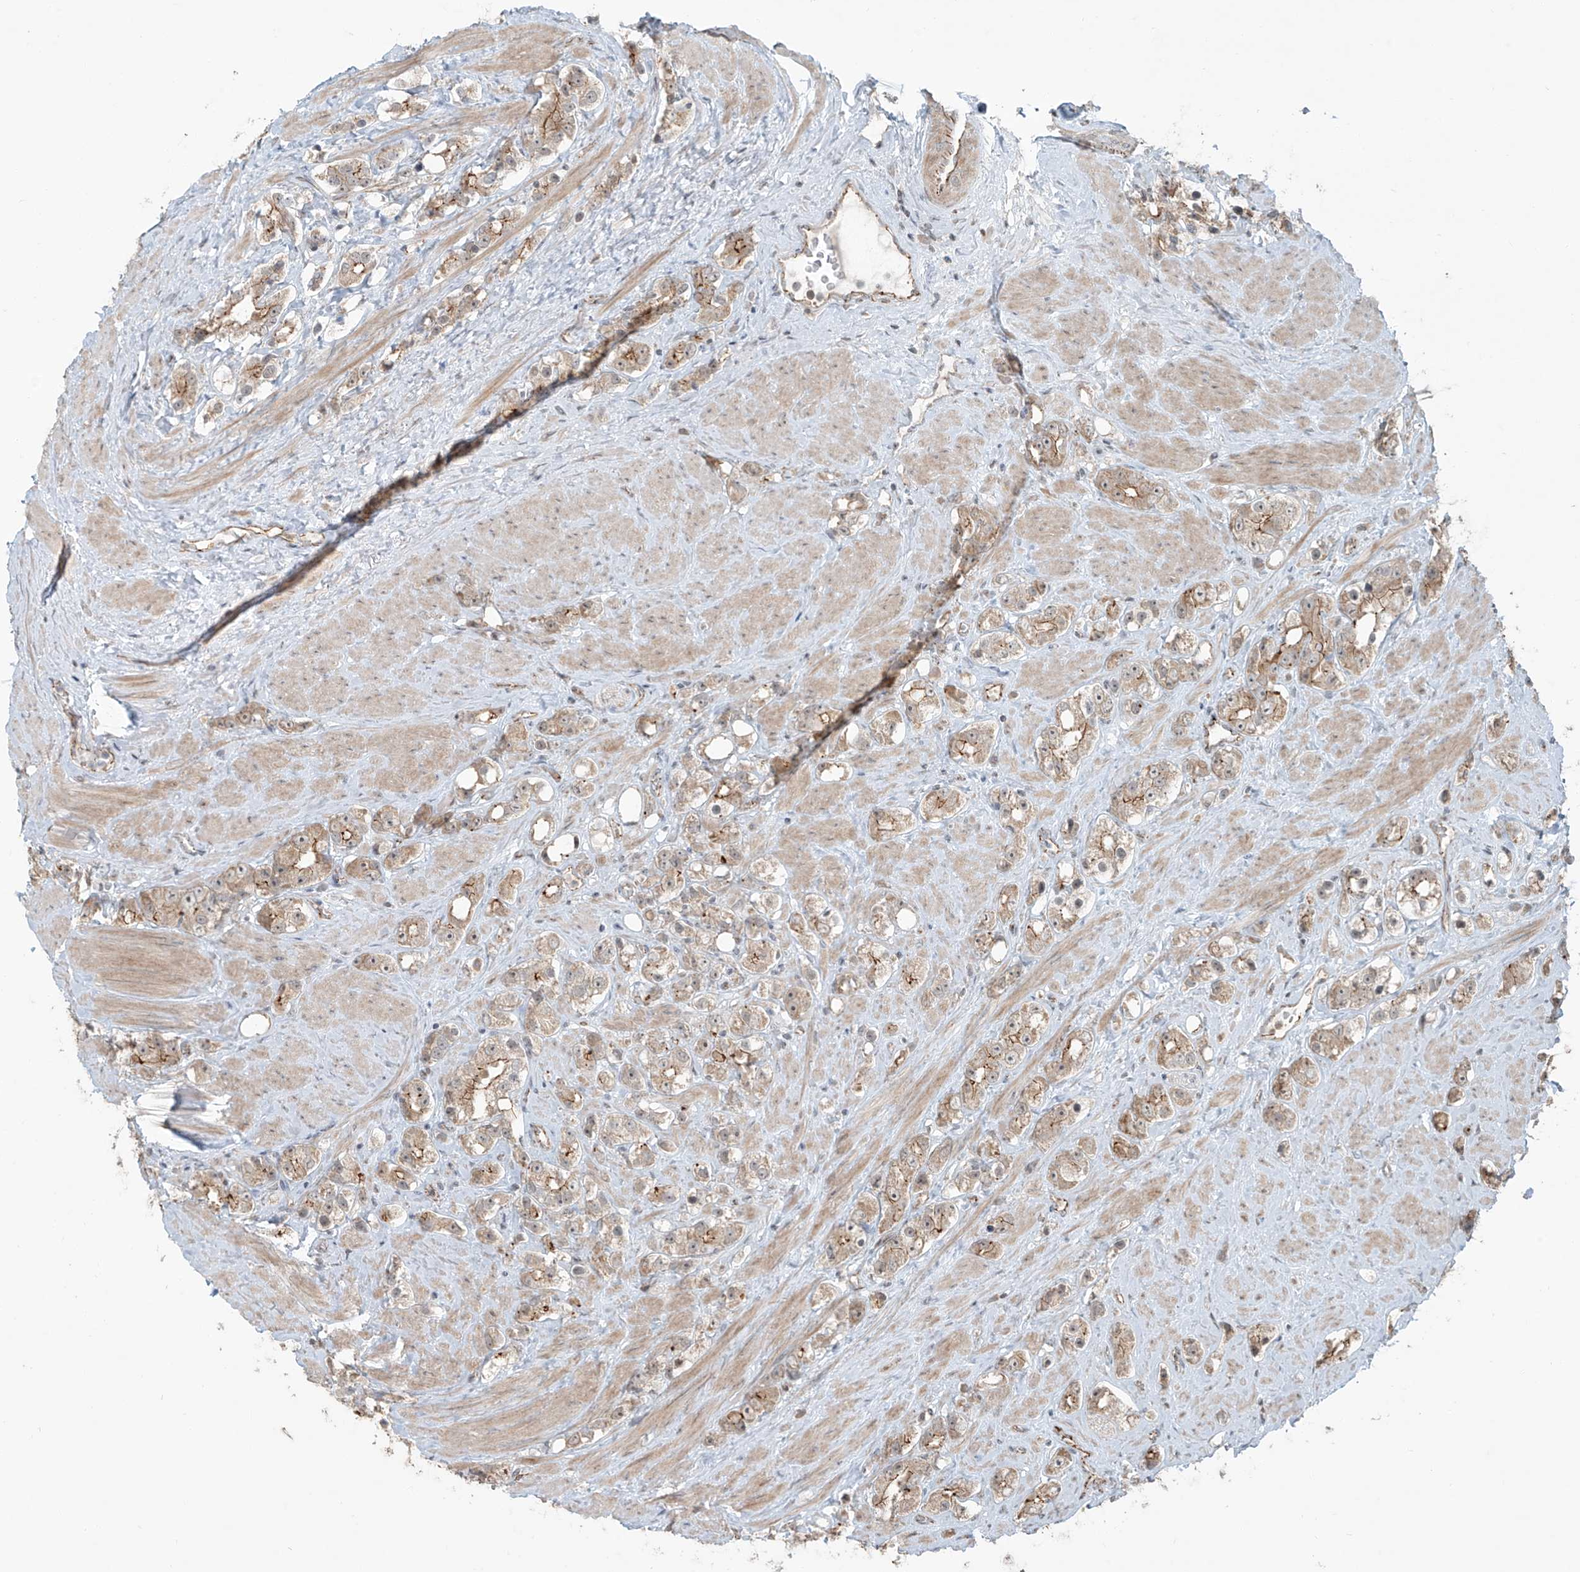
{"staining": {"intensity": "moderate", "quantity": "25%-75%", "location": "cytoplasmic/membranous"}, "tissue": "prostate cancer", "cell_type": "Tumor cells", "image_type": "cancer", "snomed": [{"axis": "morphology", "description": "Adenocarcinoma, NOS"}, {"axis": "topography", "description": "Prostate"}], "caption": "Immunohistochemical staining of human prostate cancer demonstrates medium levels of moderate cytoplasmic/membranous protein staining in about 25%-75% of tumor cells.", "gene": "ZNF16", "patient": {"sex": "male", "age": 79}}